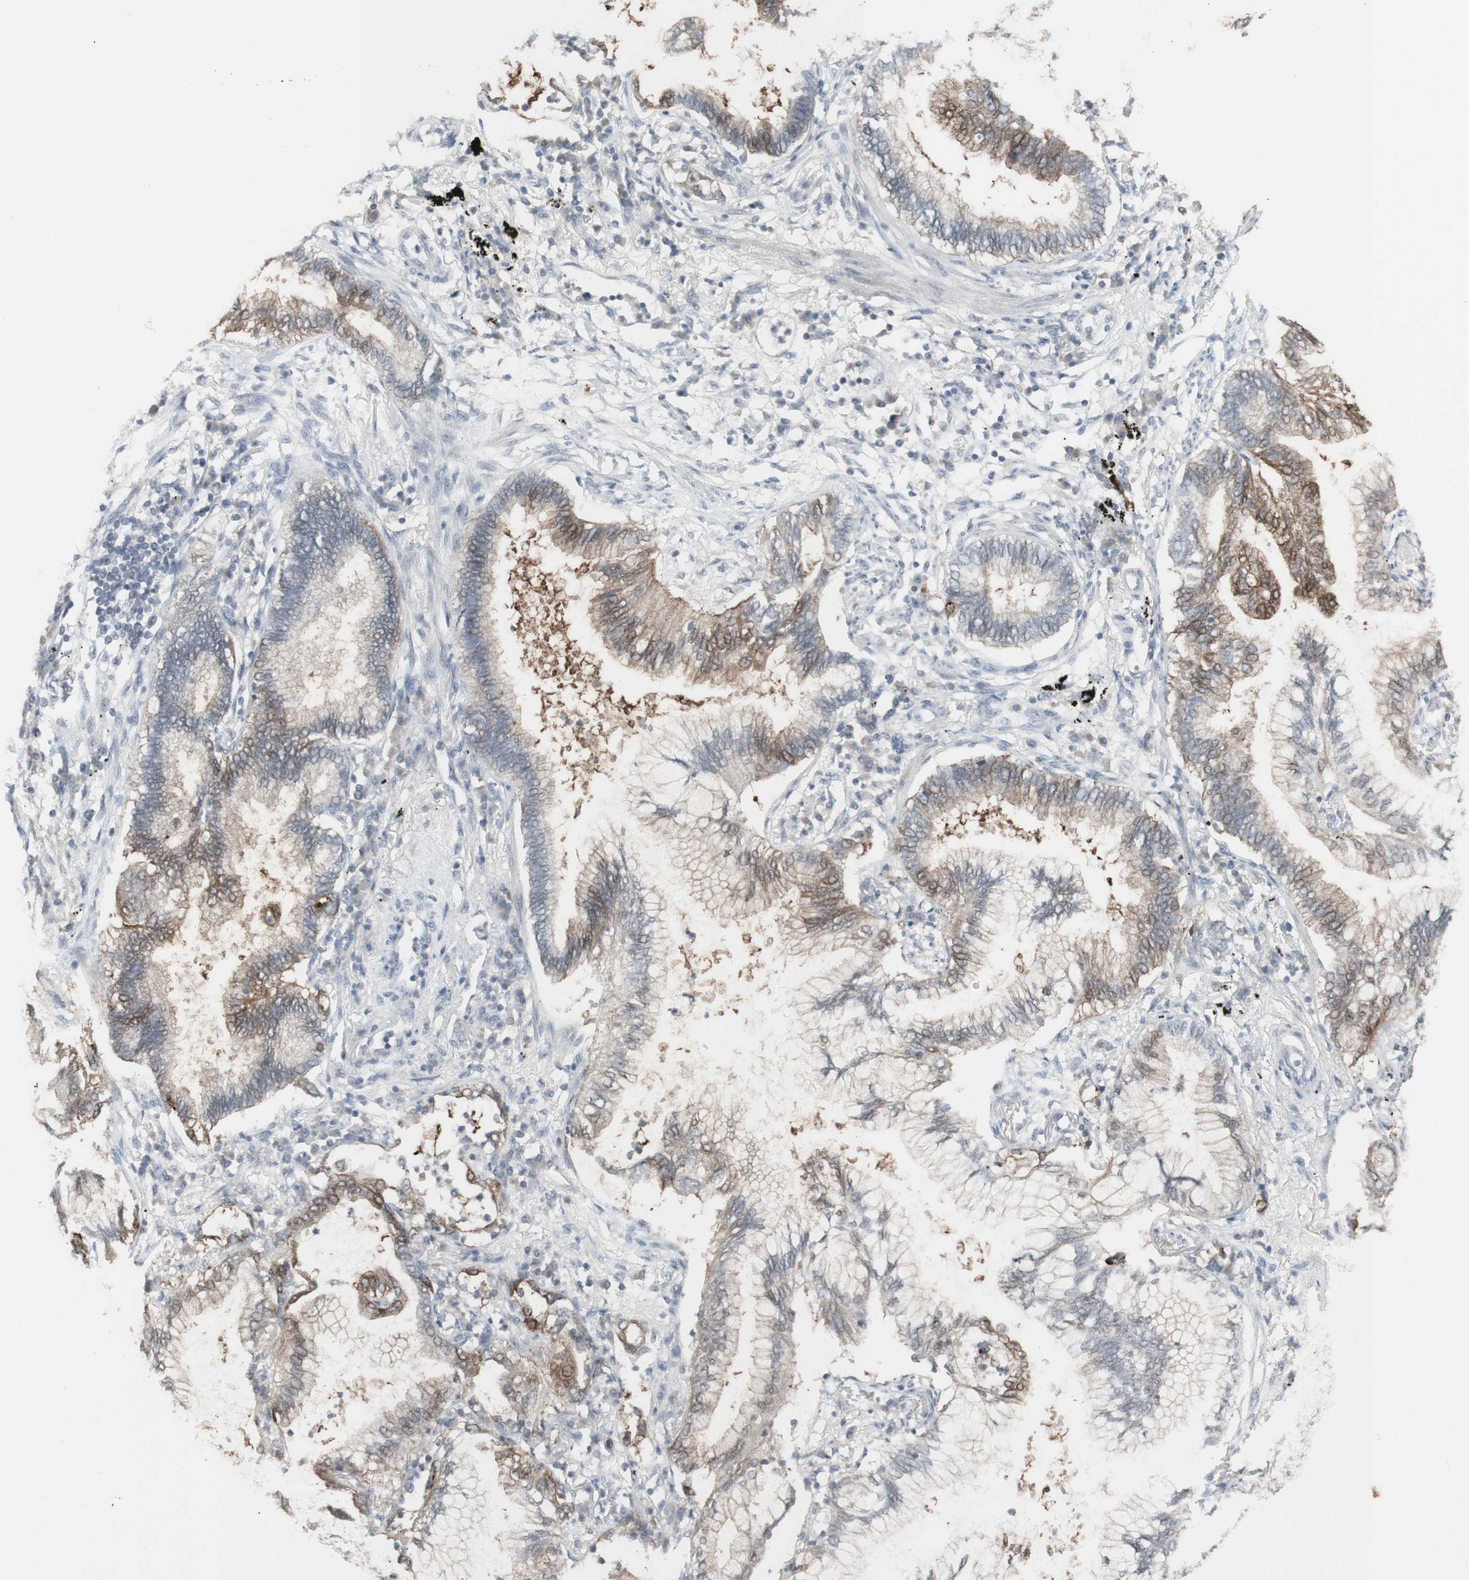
{"staining": {"intensity": "moderate", "quantity": ">75%", "location": "cytoplasmic/membranous"}, "tissue": "lung cancer", "cell_type": "Tumor cells", "image_type": "cancer", "snomed": [{"axis": "morphology", "description": "Normal tissue, NOS"}, {"axis": "morphology", "description": "Adenocarcinoma, NOS"}, {"axis": "topography", "description": "Bronchus"}, {"axis": "topography", "description": "Lung"}], "caption": "Lung adenocarcinoma tissue shows moderate cytoplasmic/membranous expression in about >75% of tumor cells", "gene": "C1orf116", "patient": {"sex": "female", "age": 70}}